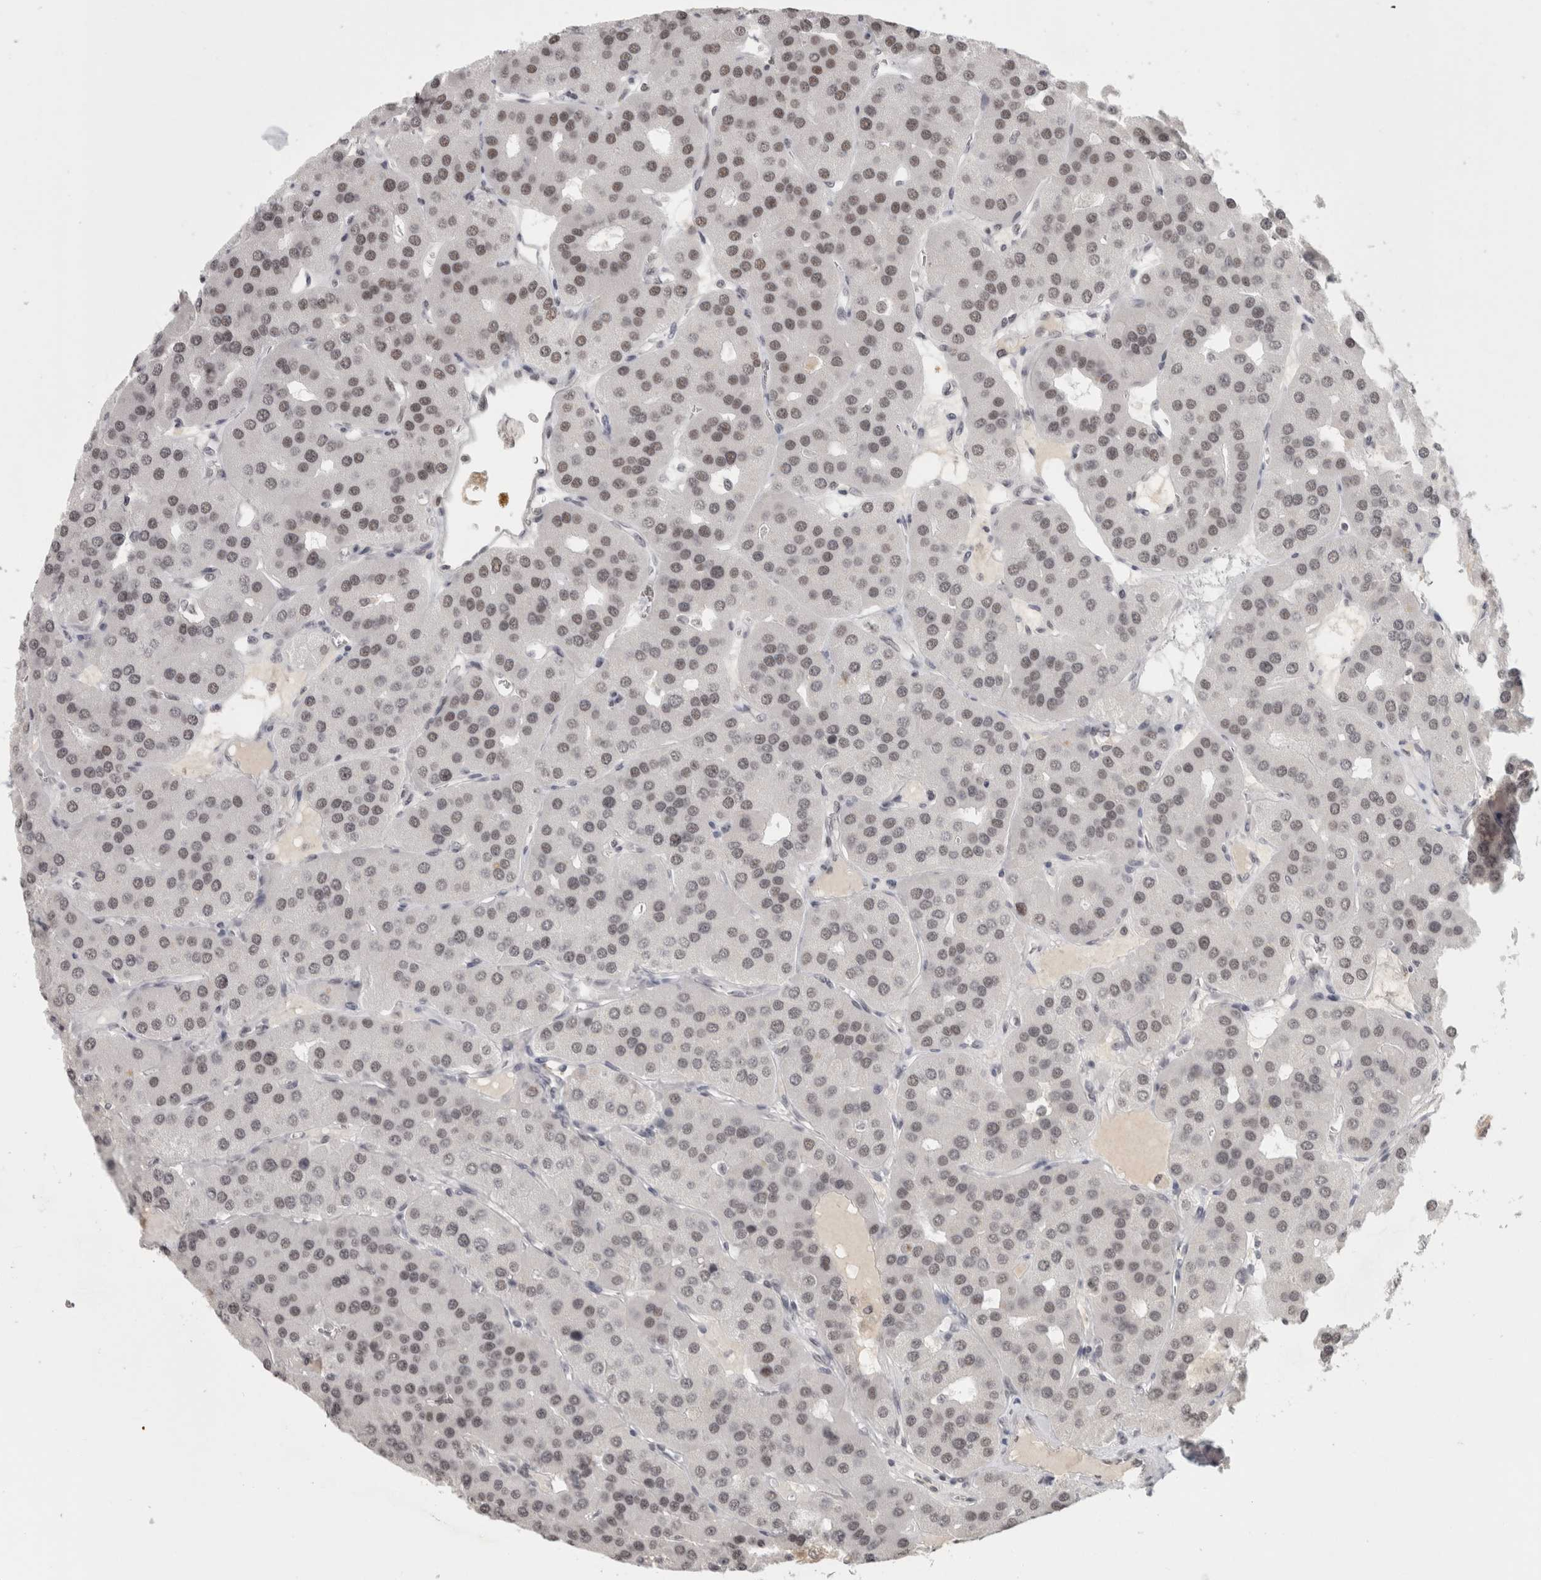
{"staining": {"intensity": "moderate", "quantity": "25%-75%", "location": "nuclear"}, "tissue": "parathyroid gland", "cell_type": "Glandular cells", "image_type": "normal", "snomed": [{"axis": "morphology", "description": "Normal tissue, NOS"}, {"axis": "morphology", "description": "Adenoma, NOS"}, {"axis": "topography", "description": "Parathyroid gland"}], "caption": "A histopathology image of human parathyroid gland stained for a protein reveals moderate nuclear brown staining in glandular cells. (IHC, brightfield microscopy, high magnification).", "gene": "ZNF830", "patient": {"sex": "female", "age": 86}}